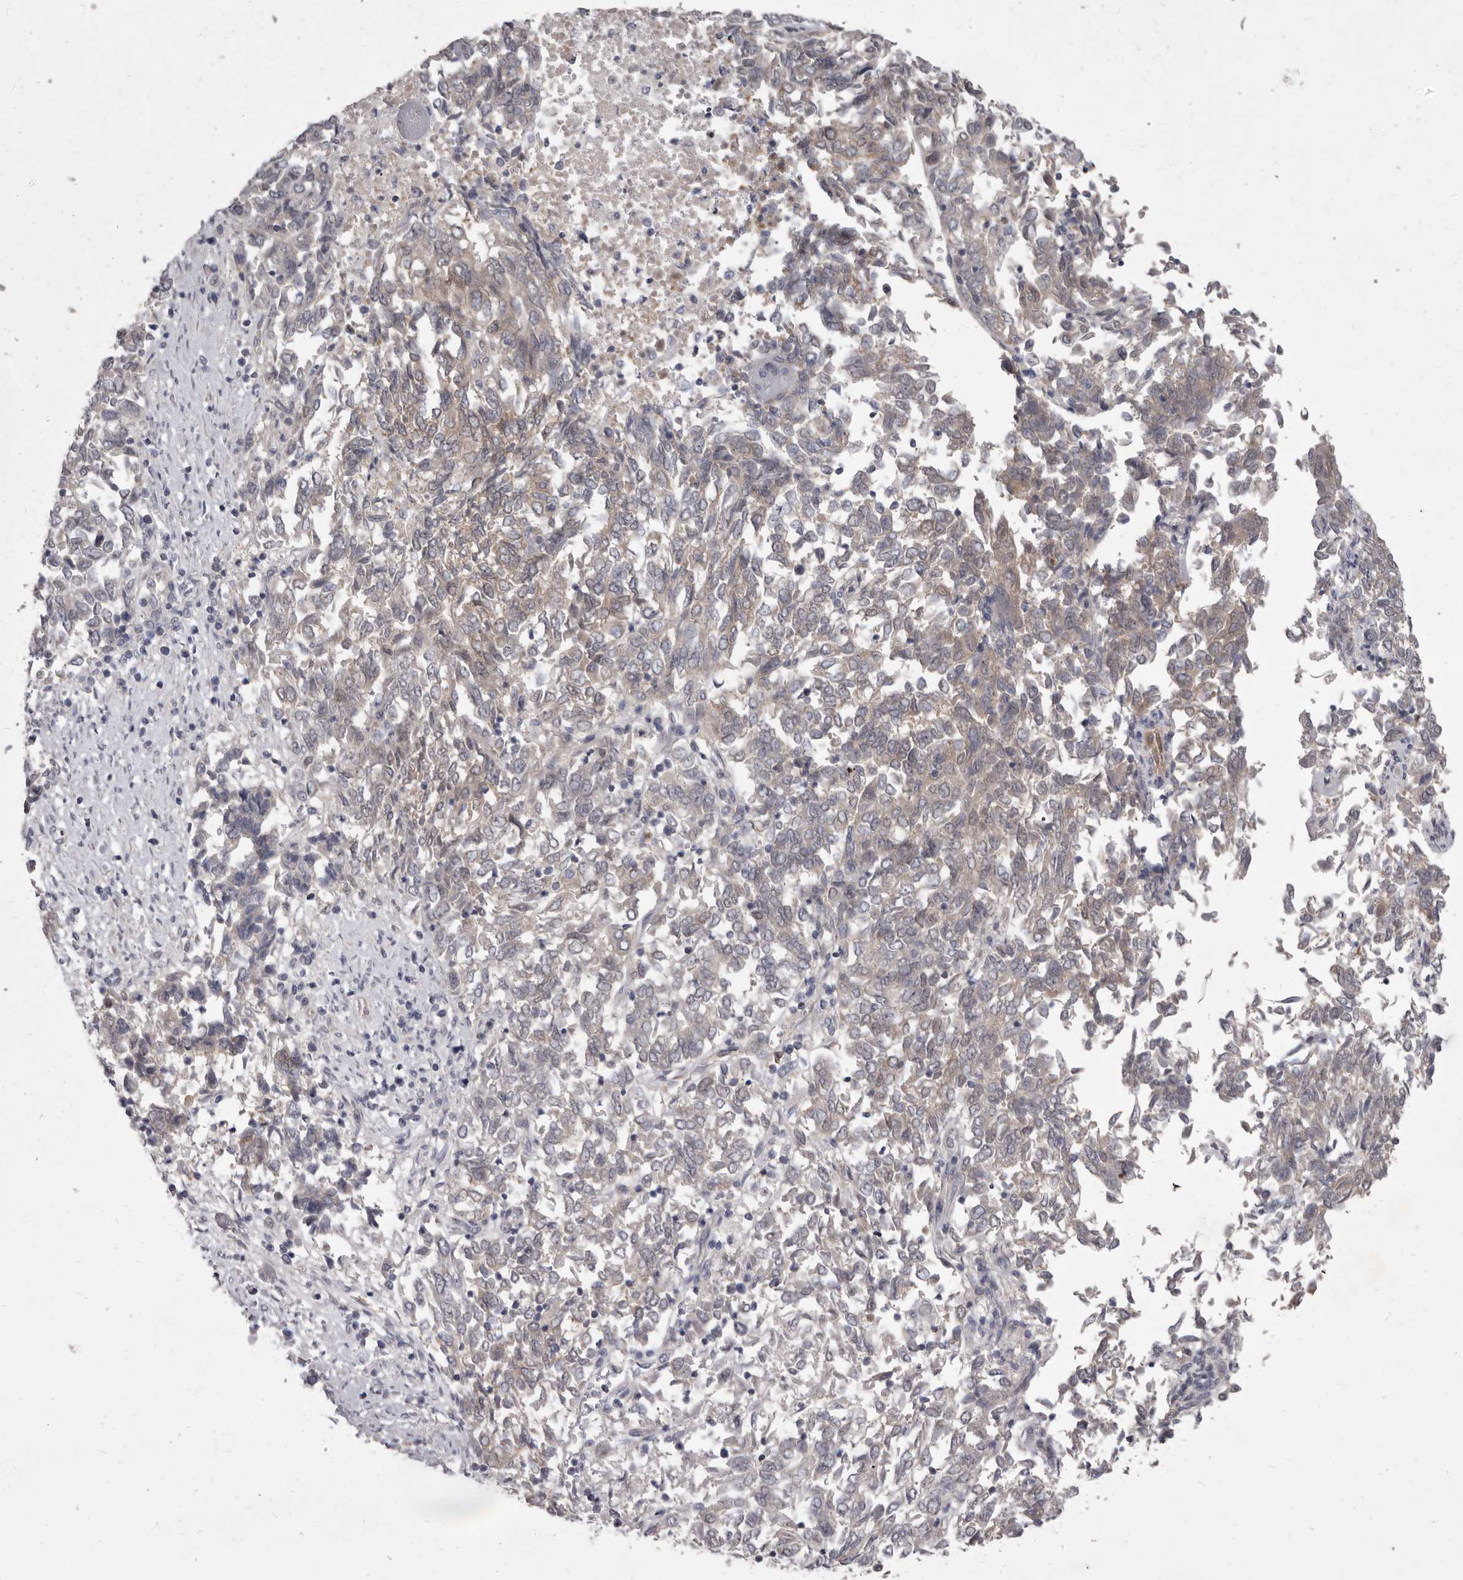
{"staining": {"intensity": "weak", "quantity": "<25%", "location": "cytoplasmic/membranous"}, "tissue": "endometrial cancer", "cell_type": "Tumor cells", "image_type": "cancer", "snomed": [{"axis": "morphology", "description": "Adenocarcinoma, NOS"}, {"axis": "topography", "description": "Endometrium"}], "caption": "Tumor cells are negative for protein expression in human endometrial cancer.", "gene": "GSK3B", "patient": {"sex": "female", "age": 80}}